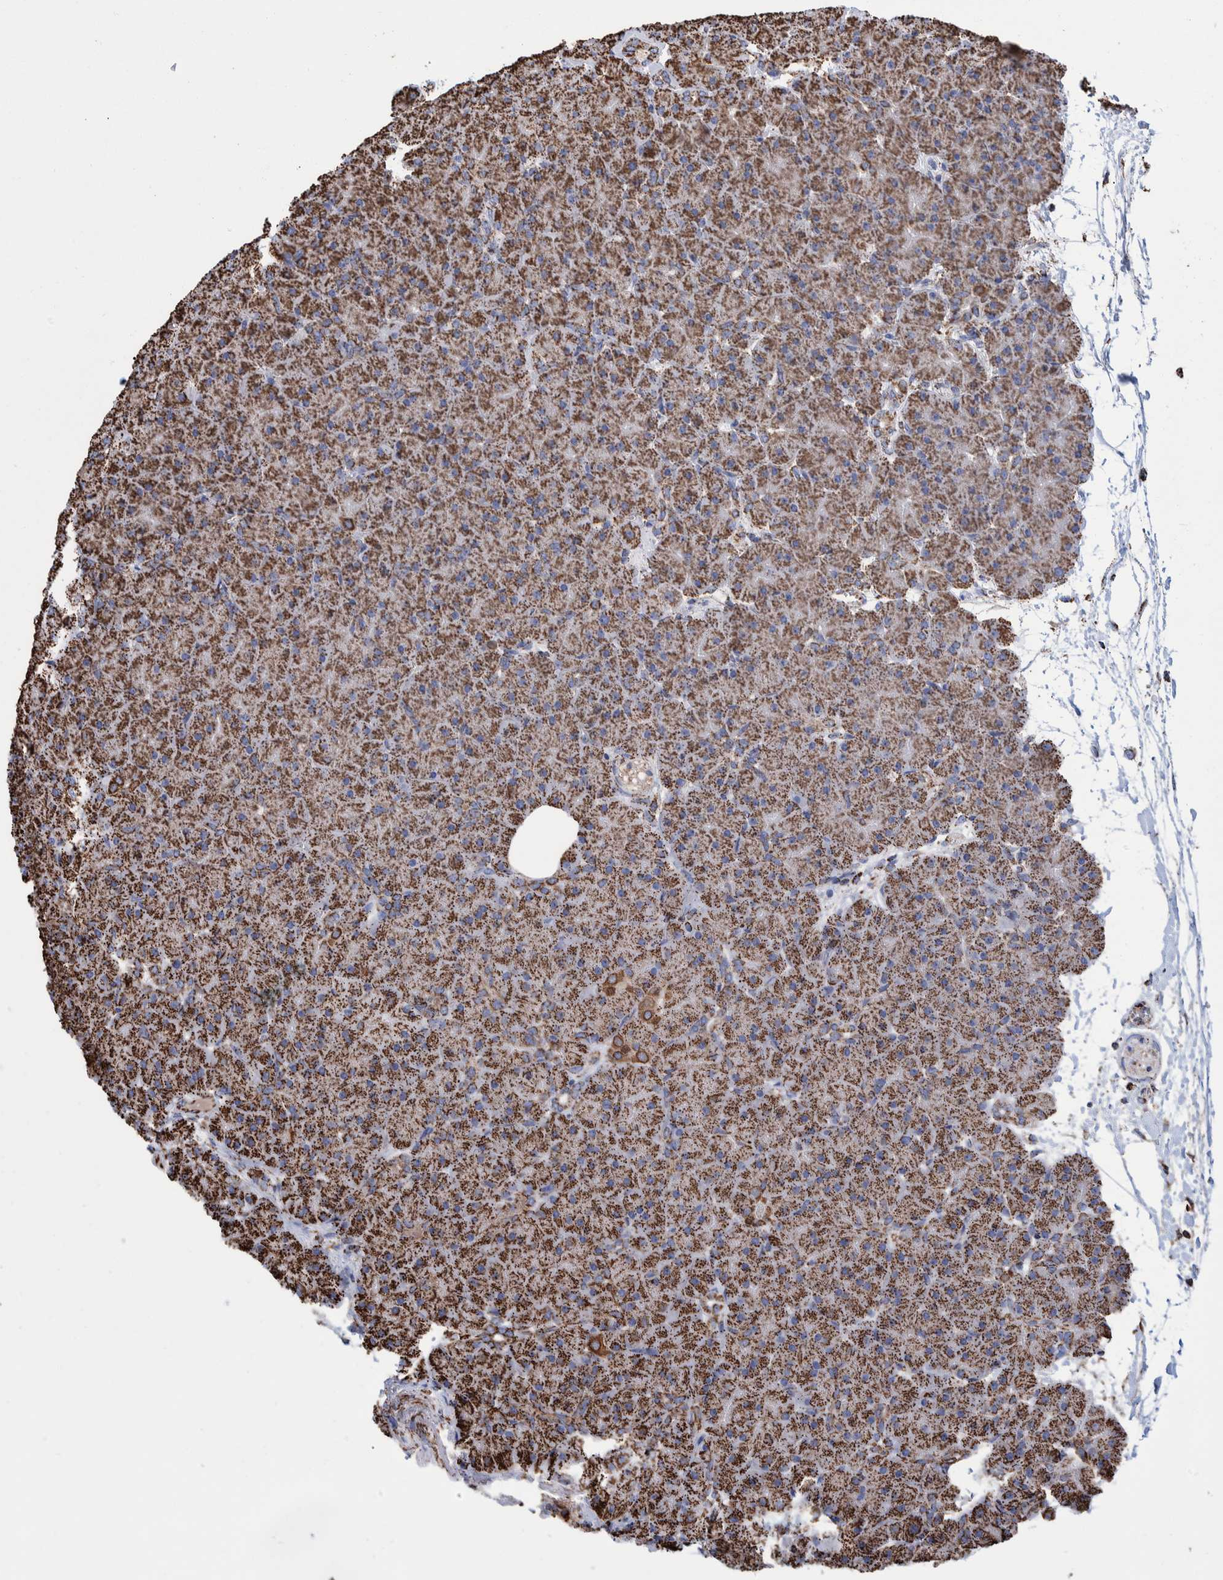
{"staining": {"intensity": "strong", "quantity": ">75%", "location": "cytoplasmic/membranous"}, "tissue": "pancreas", "cell_type": "Exocrine glandular cells", "image_type": "normal", "snomed": [{"axis": "morphology", "description": "Normal tissue, NOS"}, {"axis": "topography", "description": "Pancreas"}], "caption": "About >75% of exocrine glandular cells in benign human pancreas reveal strong cytoplasmic/membranous protein staining as visualized by brown immunohistochemical staining.", "gene": "VPS26C", "patient": {"sex": "male", "age": 66}}